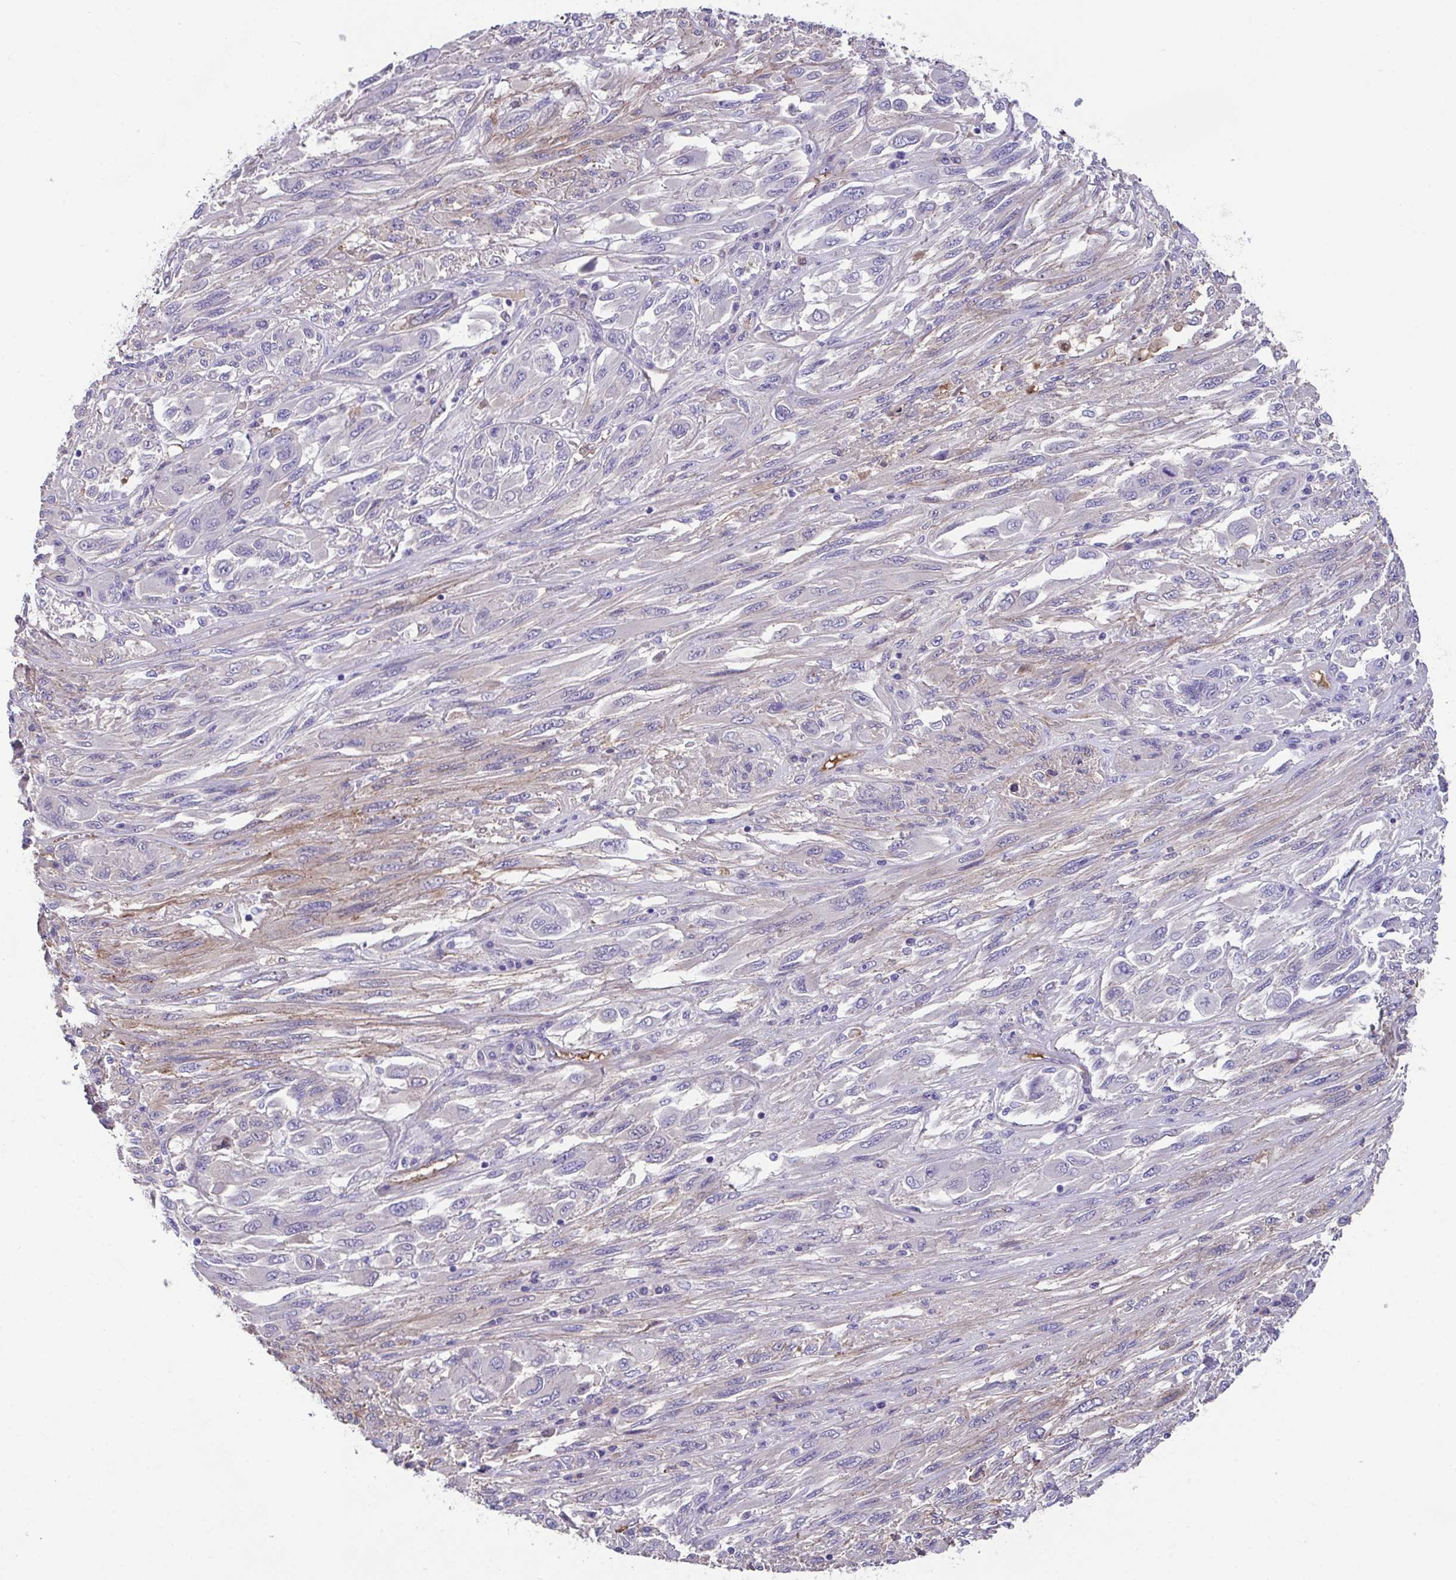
{"staining": {"intensity": "weak", "quantity": "<25%", "location": "cytoplasmic/membranous"}, "tissue": "melanoma", "cell_type": "Tumor cells", "image_type": "cancer", "snomed": [{"axis": "morphology", "description": "Malignant melanoma, NOS"}, {"axis": "topography", "description": "Skin"}], "caption": "Protein analysis of malignant melanoma displays no significant expression in tumor cells.", "gene": "ZNF813", "patient": {"sex": "female", "age": 91}}